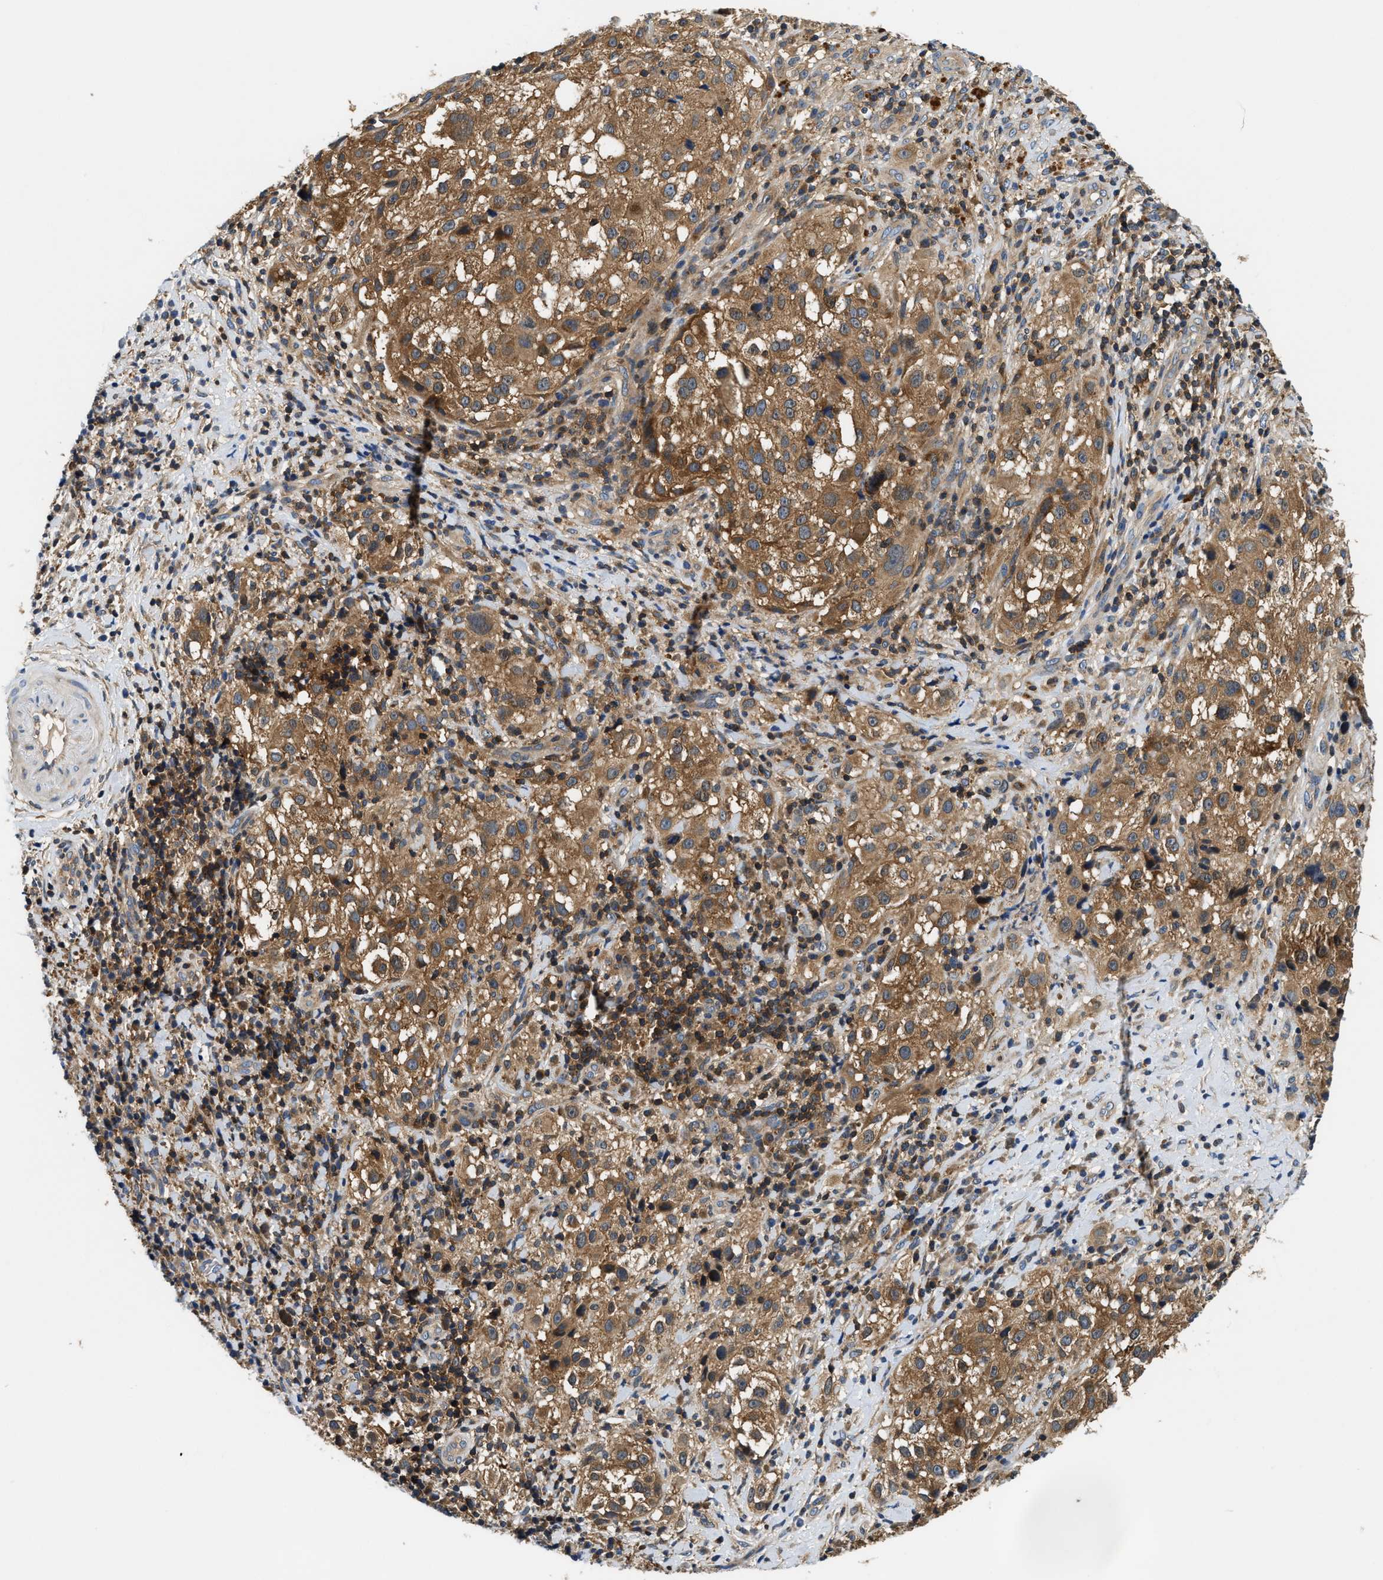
{"staining": {"intensity": "moderate", "quantity": ">75%", "location": "cytoplasmic/membranous"}, "tissue": "melanoma", "cell_type": "Tumor cells", "image_type": "cancer", "snomed": [{"axis": "morphology", "description": "Necrosis, NOS"}, {"axis": "morphology", "description": "Malignant melanoma, NOS"}, {"axis": "topography", "description": "Skin"}], "caption": "This is a histology image of immunohistochemistry (IHC) staining of malignant melanoma, which shows moderate positivity in the cytoplasmic/membranous of tumor cells.", "gene": "CCM2", "patient": {"sex": "female", "age": 87}}